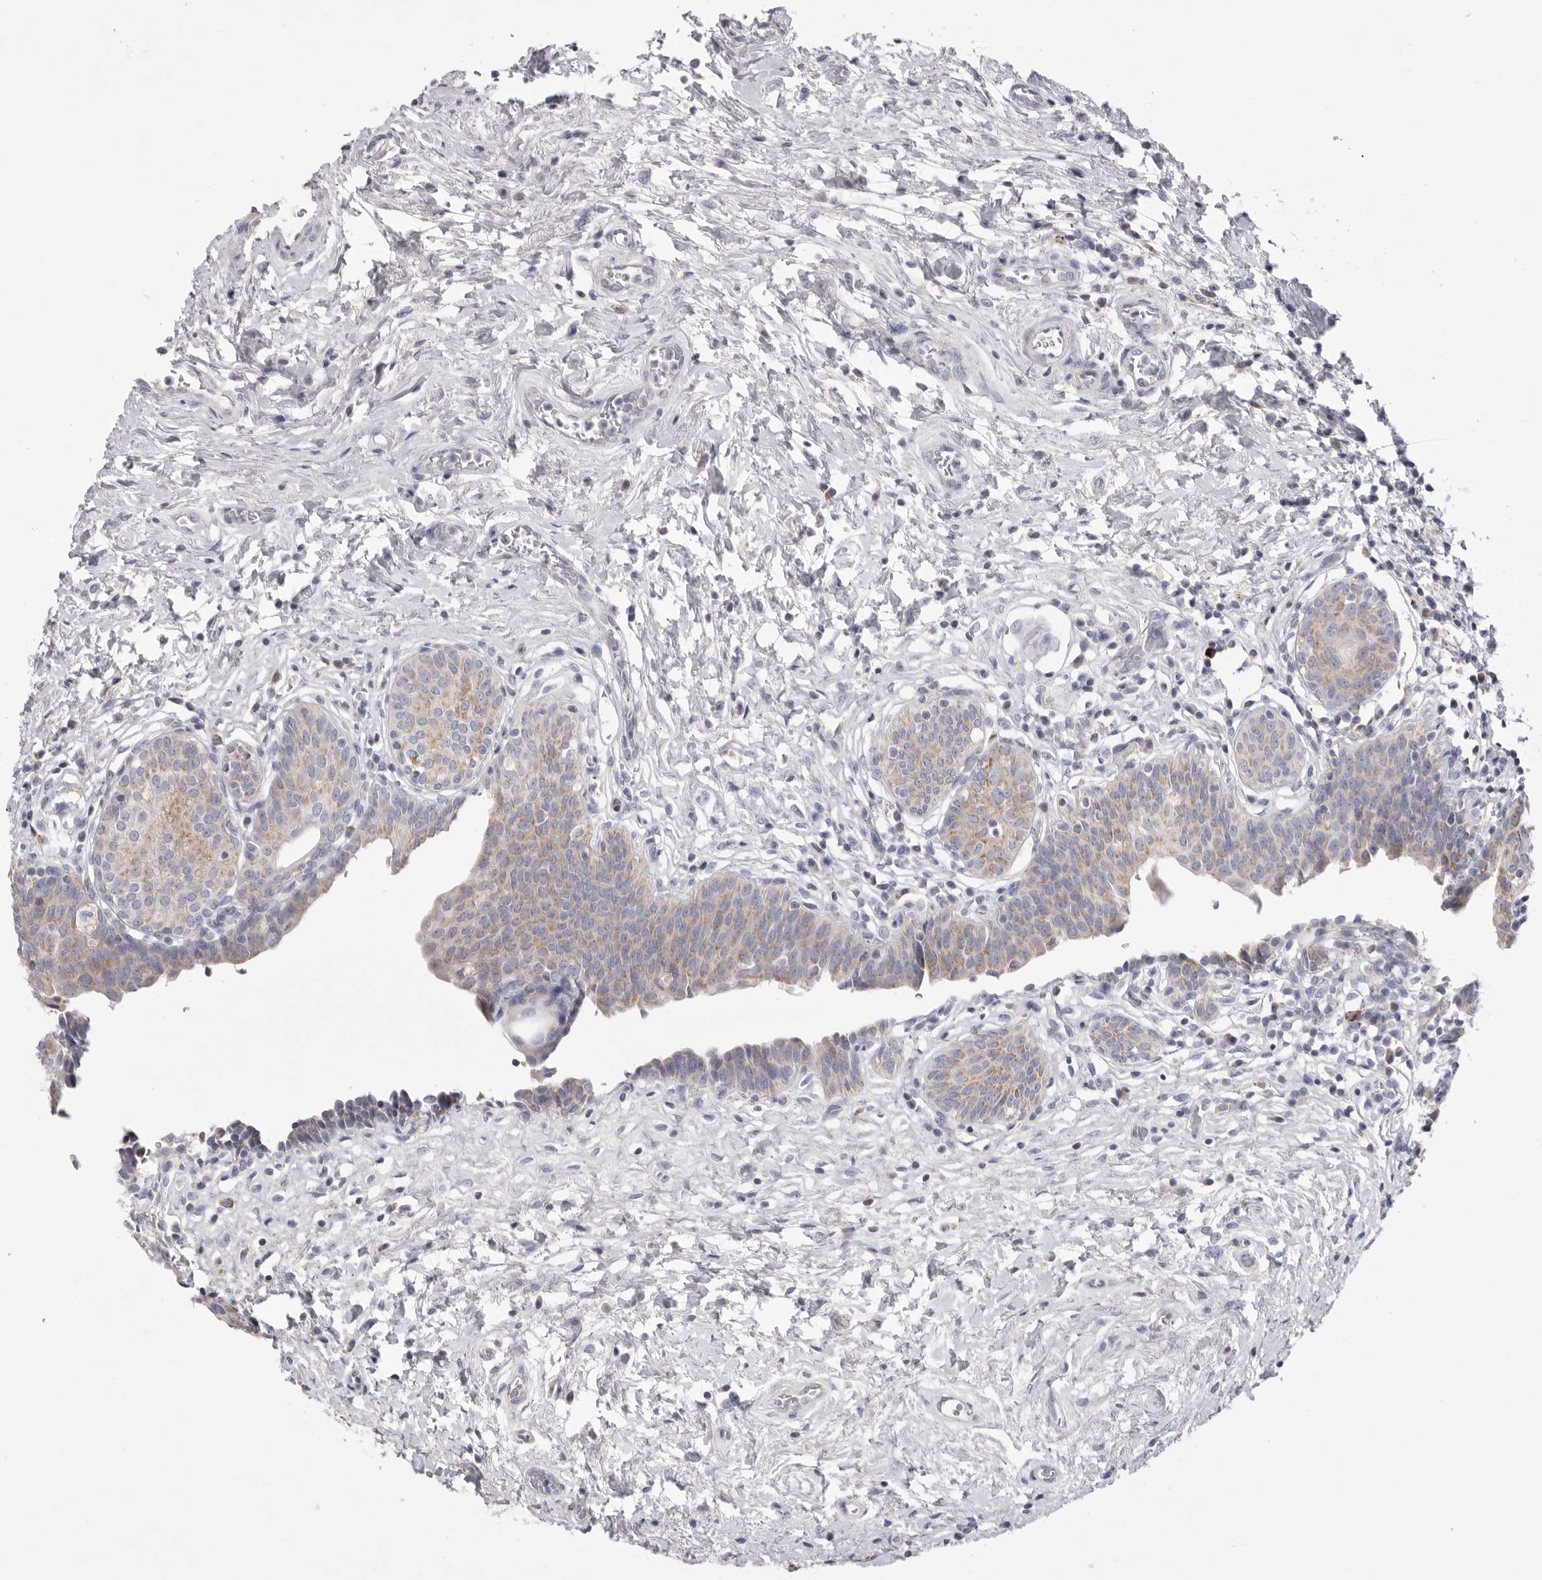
{"staining": {"intensity": "weak", "quantity": "25%-75%", "location": "cytoplasmic/membranous"}, "tissue": "urinary bladder", "cell_type": "Urothelial cells", "image_type": "normal", "snomed": [{"axis": "morphology", "description": "Normal tissue, NOS"}, {"axis": "topography", "description": "Urinary bladder"}], "caption": "Protein staining of unremarkable urinary bladder exhibits weak cytoplasmic/membranous staining in about 25%-75% of urothelial cells.", "gene": "VDAC3", "patient": {"sex": "male", "age": 83}}